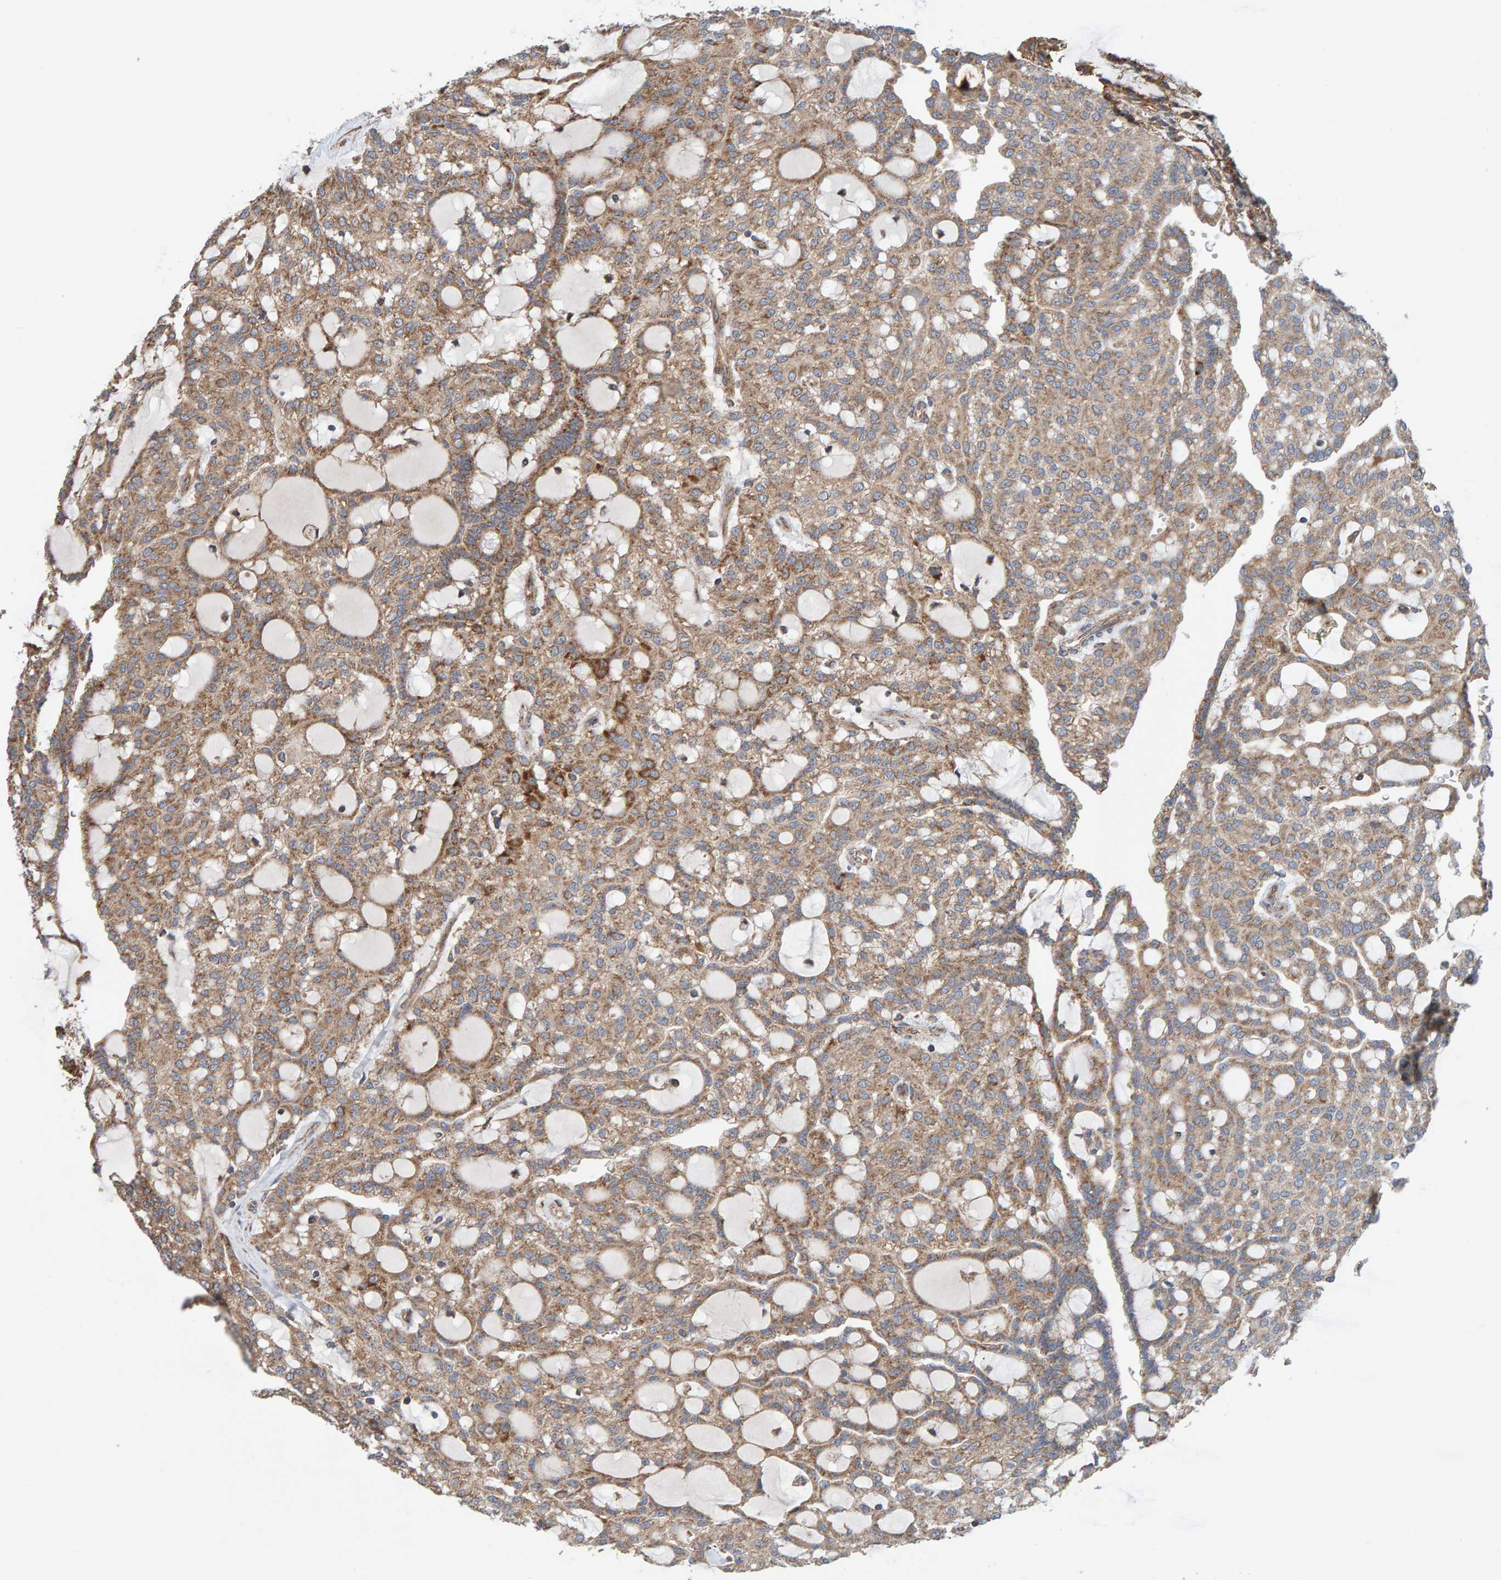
{"staining": {"intensity": "moderate", "quantity": ">75%", "location": "cytoplasmic/membranous"}, "tissue": "renal cancer", "cell_type": "Tumor cells", "image_type": "cancer", "snomed": [{"axis": "morphology", "description": "Adenocarcinoma, NOS"}, {"axis": "topography", "description": "Kidney"}], "caption": "This is an image of immunohistochemistry staining of adenocarcinoma (renal), which shows moderate positivity in the cytoplasmic/membranous of tumor cells.", "gene": "MRPL45", "patient": {"sex": "male", "age": 63}}